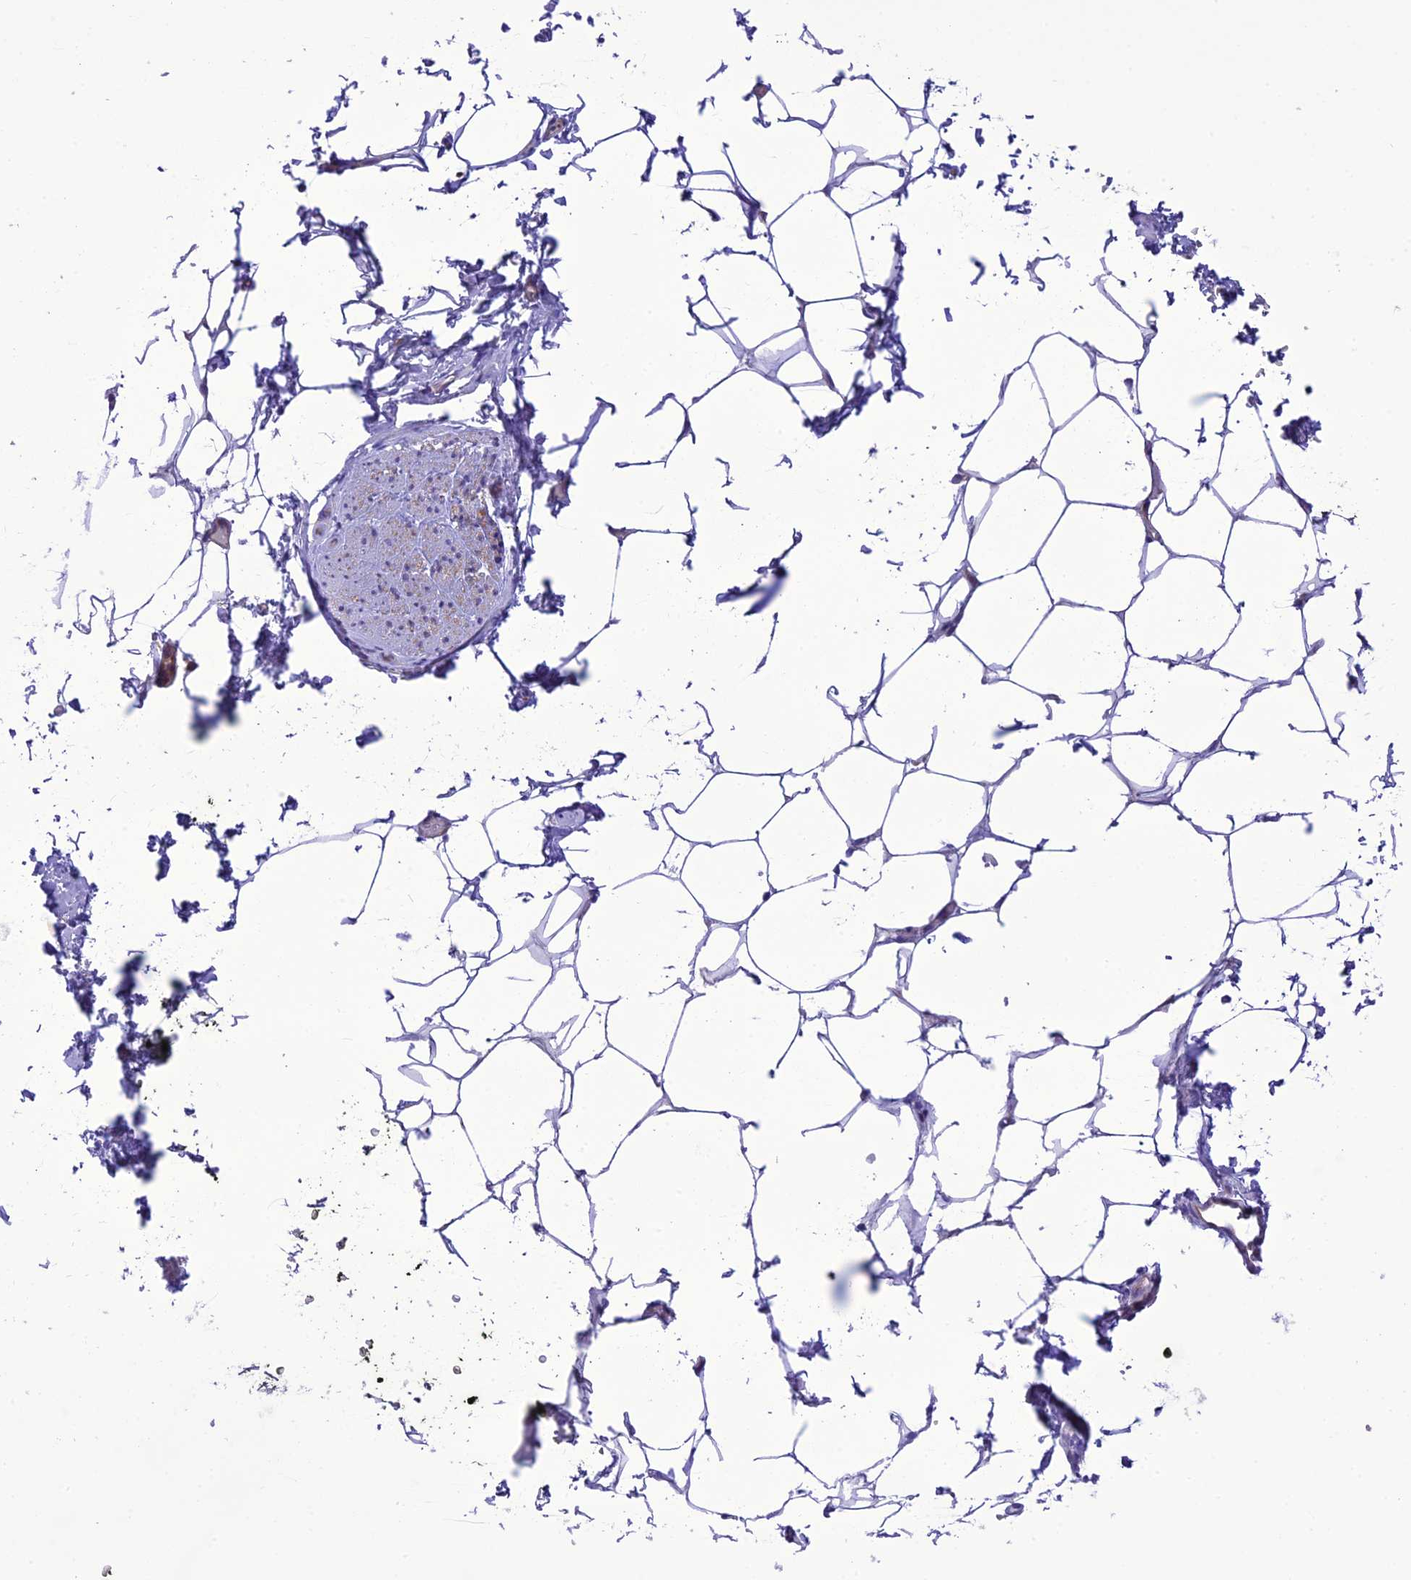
{"staining": {"intensity": "negative", "quantity": "none", "location": "none"}, "tissue": "adipose tissue", "cell_type": "Adipocytes", "image_type": "normal", "snomed": [{"axis": "morphology", "description": "Normal tissue, NOS"}, {"axis": "morphology", "description": "Adenocarcinoma, Low grade"}, {"axis": "topography", "description": "Prostate"}, {"axis": "topography", "description": "Peripheral nerve tissue"}], "caption": "Immunohistochemistry (IHC) histopathology image of normal human adipose tissue stained for a protein (brown), which shows no staining in adipocytes.", "gene": "PPFIA3", "patient": {"sex": "male", "age": 63}}